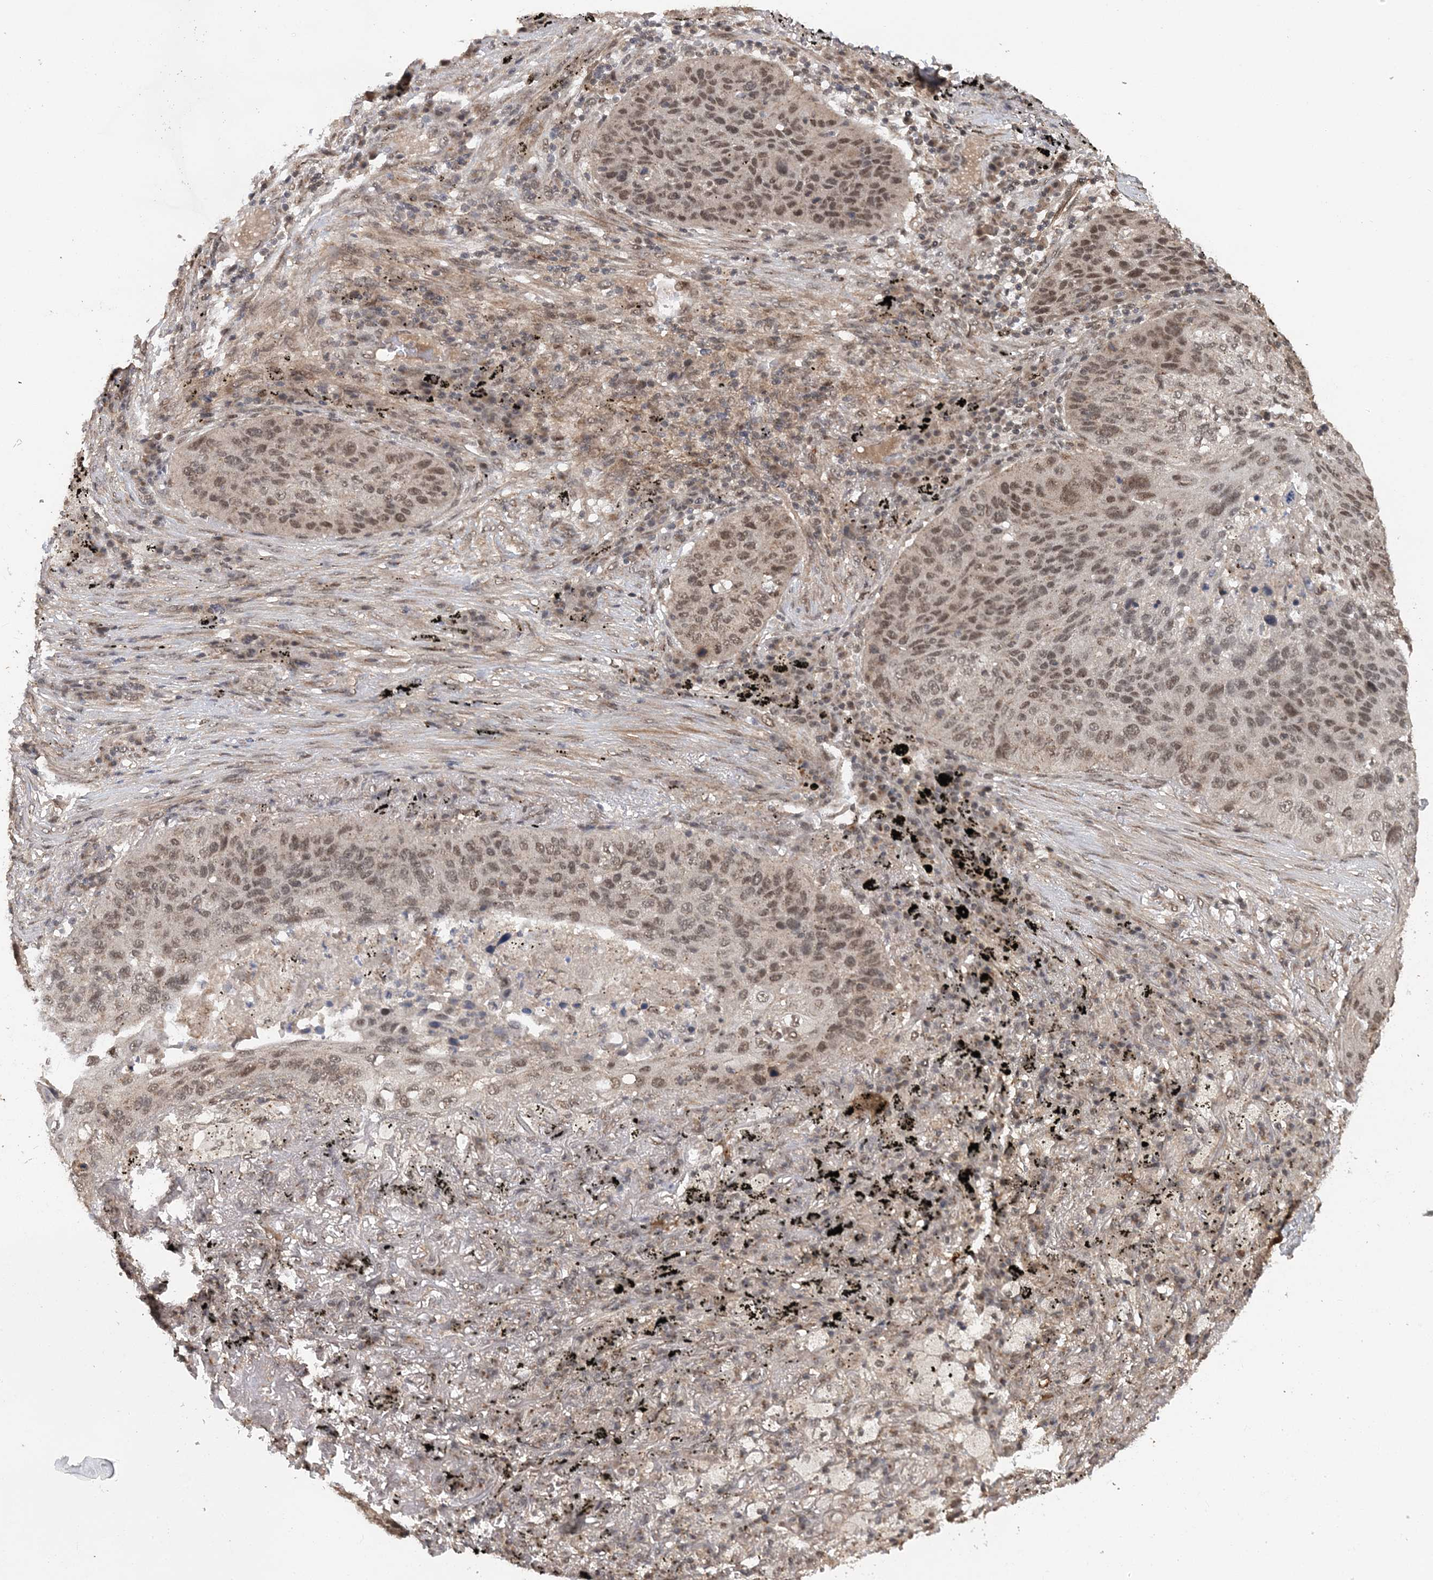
{"staining": {"intensity": "moderate", "quantity": ">75%", "location": "nuclear"}, "tissue": "lung cancer", "cell_type": "Tumor cells", "image_type": "cancer", "snomed": [{"axis": "morphology", "description": "Squamous cell carcinoma, NOS"}, {"axis": "topography", "description": "Lung"}], "caption": "Immunohistochemistry (IHC) (DAB (3,3'-diaminobenzidine)) staining of human lung squamous cell carcinoma demonstrates moderate nuclear protein positivity in about >75% of tumor cells.", "gene": "TSHZ2", "patient": {"sex": "female", "age": 63}}